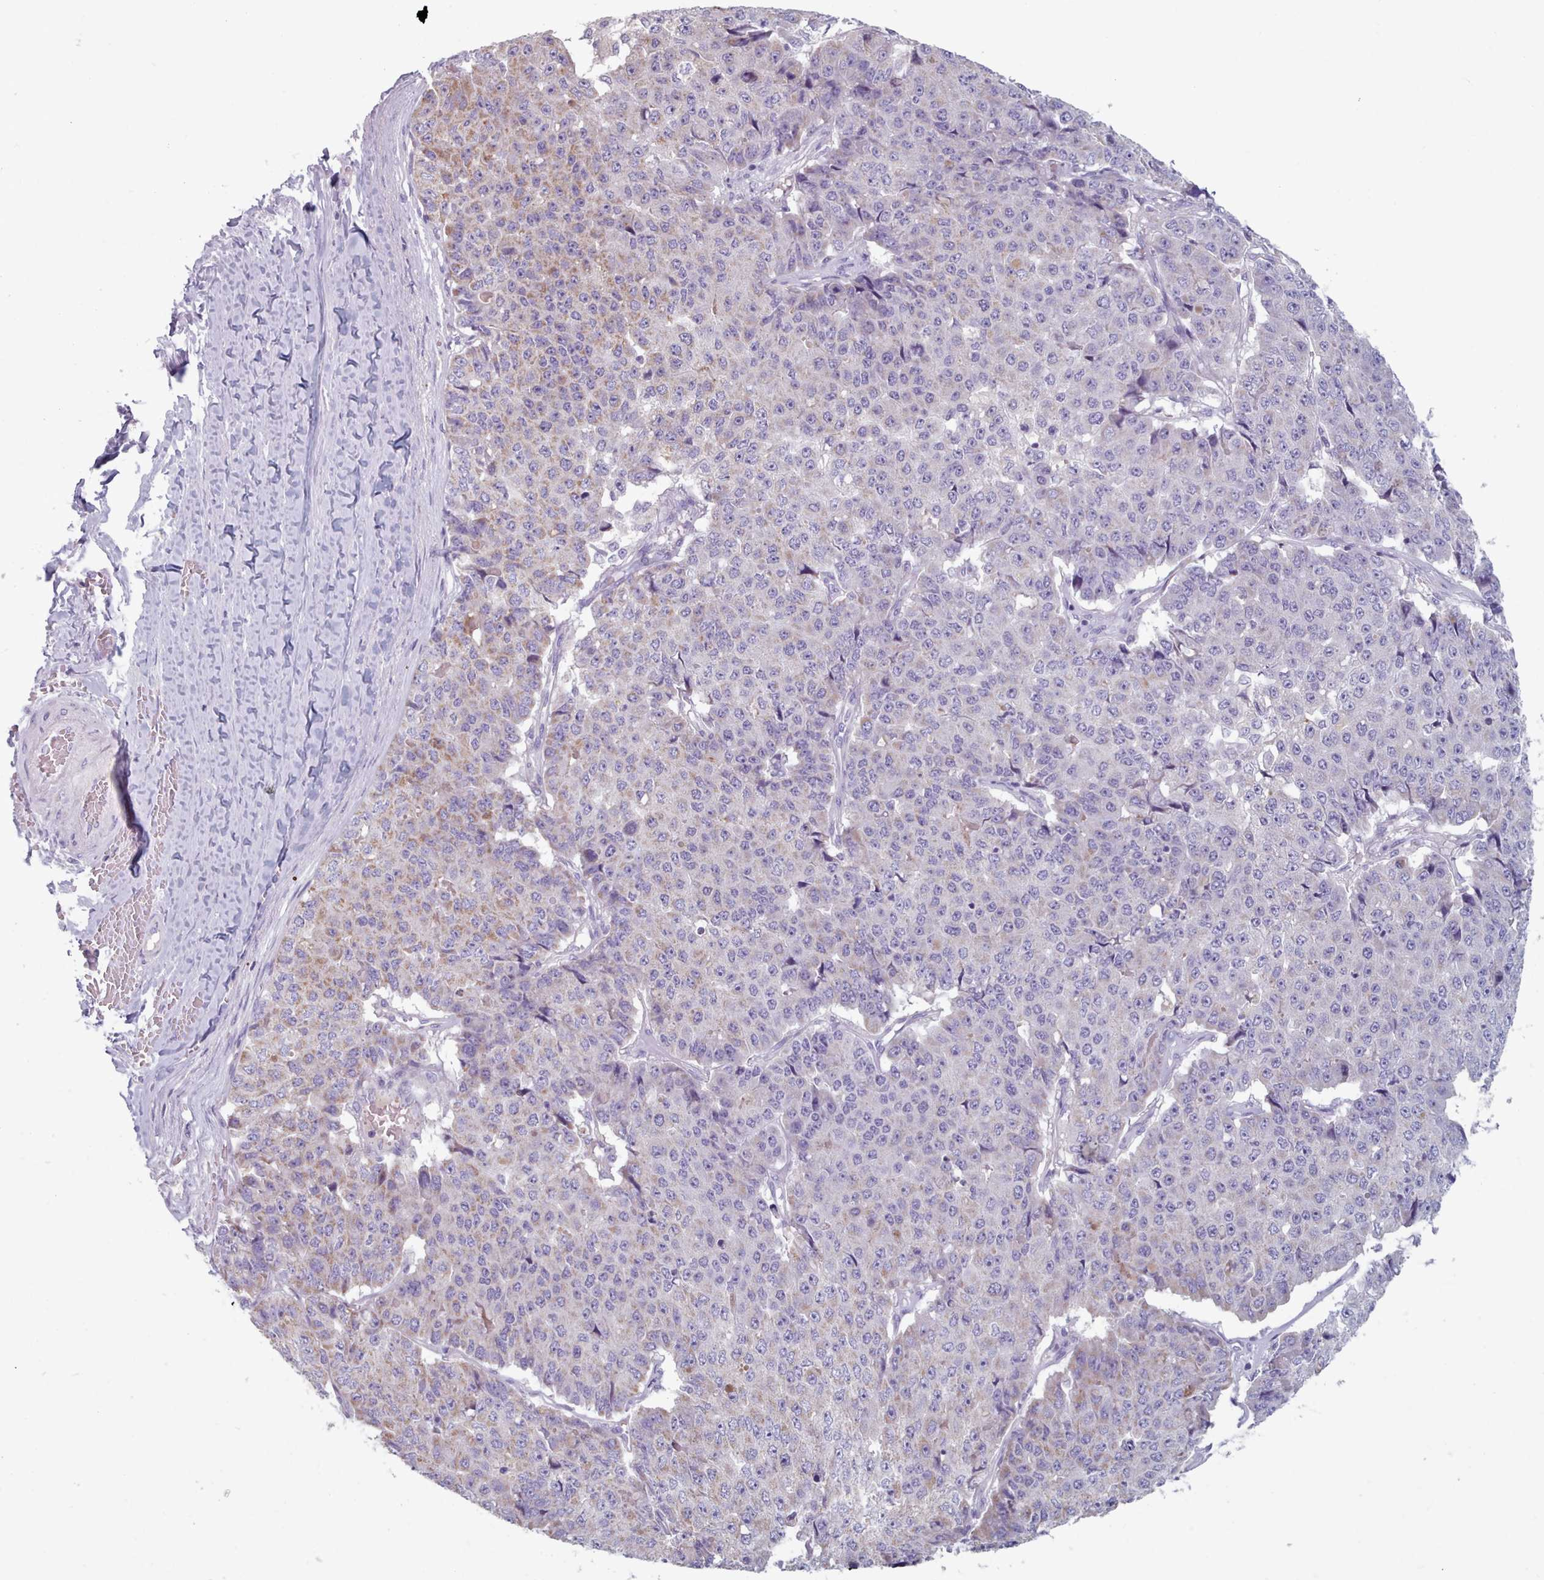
{"staining": {"intensity": "weak", "quantity": "<25%", "location": "cytoplasmic/membranous"}, "tissue": "pancreatic cancer", "cell_type": "Tumor cells", "image_type": "cancer", "snomed": [{"axis": "morphology", "description": "Adenocarcinoma, NOS"}, {"axis": "topography", "description": "Pancreas"}], "caption": "Tumor cells are negative for brown protein staining in pancreatic cancer.", "gene": "HAO1", "patient": {"sex": "male", "age": 50}}